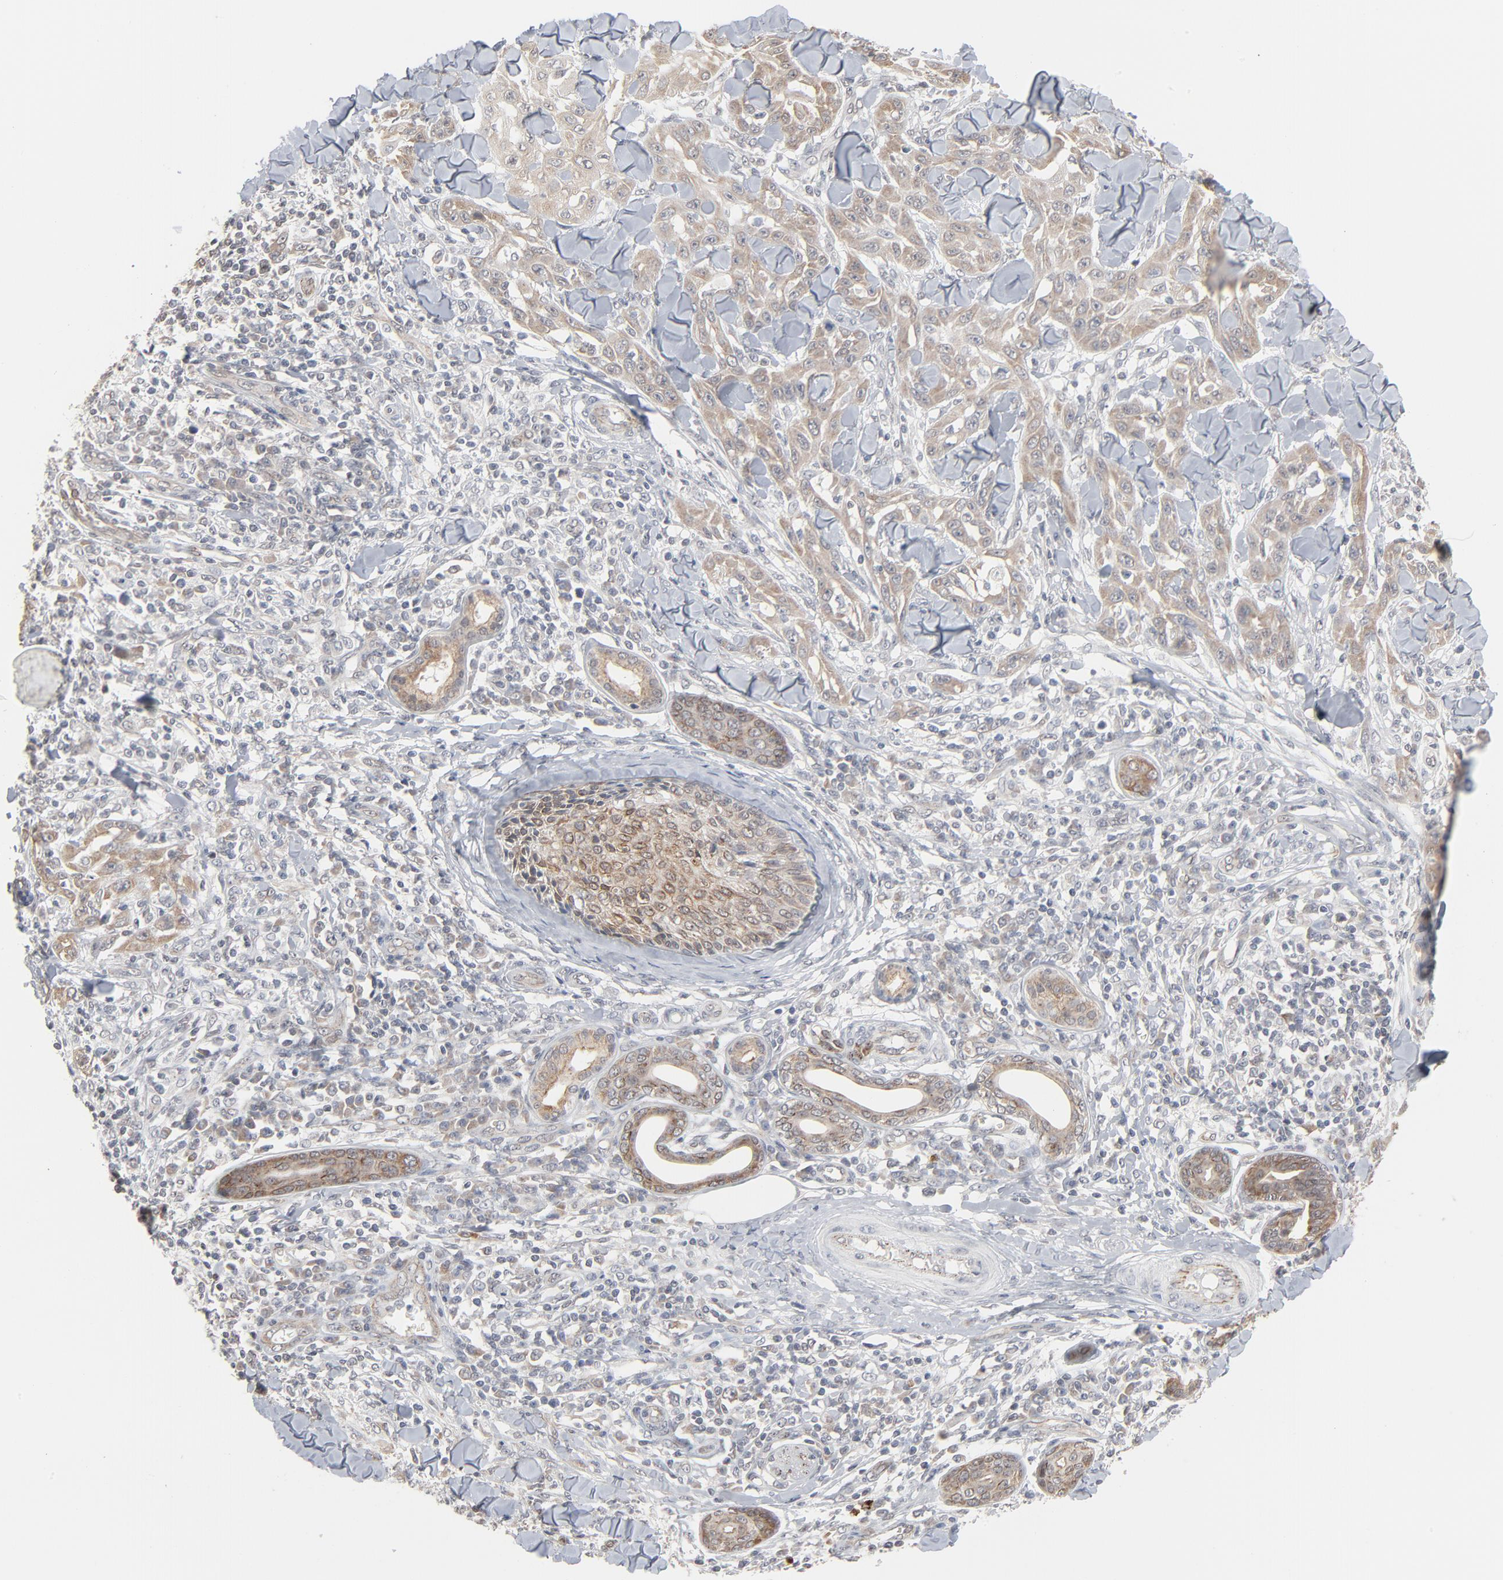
{"staining": {"intensity": "weak", "quantity": ">75%", "location": "cytoplasmic/membranous"}, "tissue": "skin cancer", "cell_type": "Tumor cells", "image_type": "cancer", "snomed": [{"axis": "morphology", "description": "Squamous cell carcinoma, NOS"}, {"axis": "topography", "description": "Skin"}], "caption": "A brown stain labels weak cytoplasmic/membranous staining of a protein in squamous cell carcinoma (skin) tumor cells. The protein is stained brown, and the nuclei are stained in blue (DAB (3,3'-diaminobenzidine) IHC with brightfield microscopy, high magnification).", "gene": "ITPR3", "patient": {"sex": "male", "age": 24}}